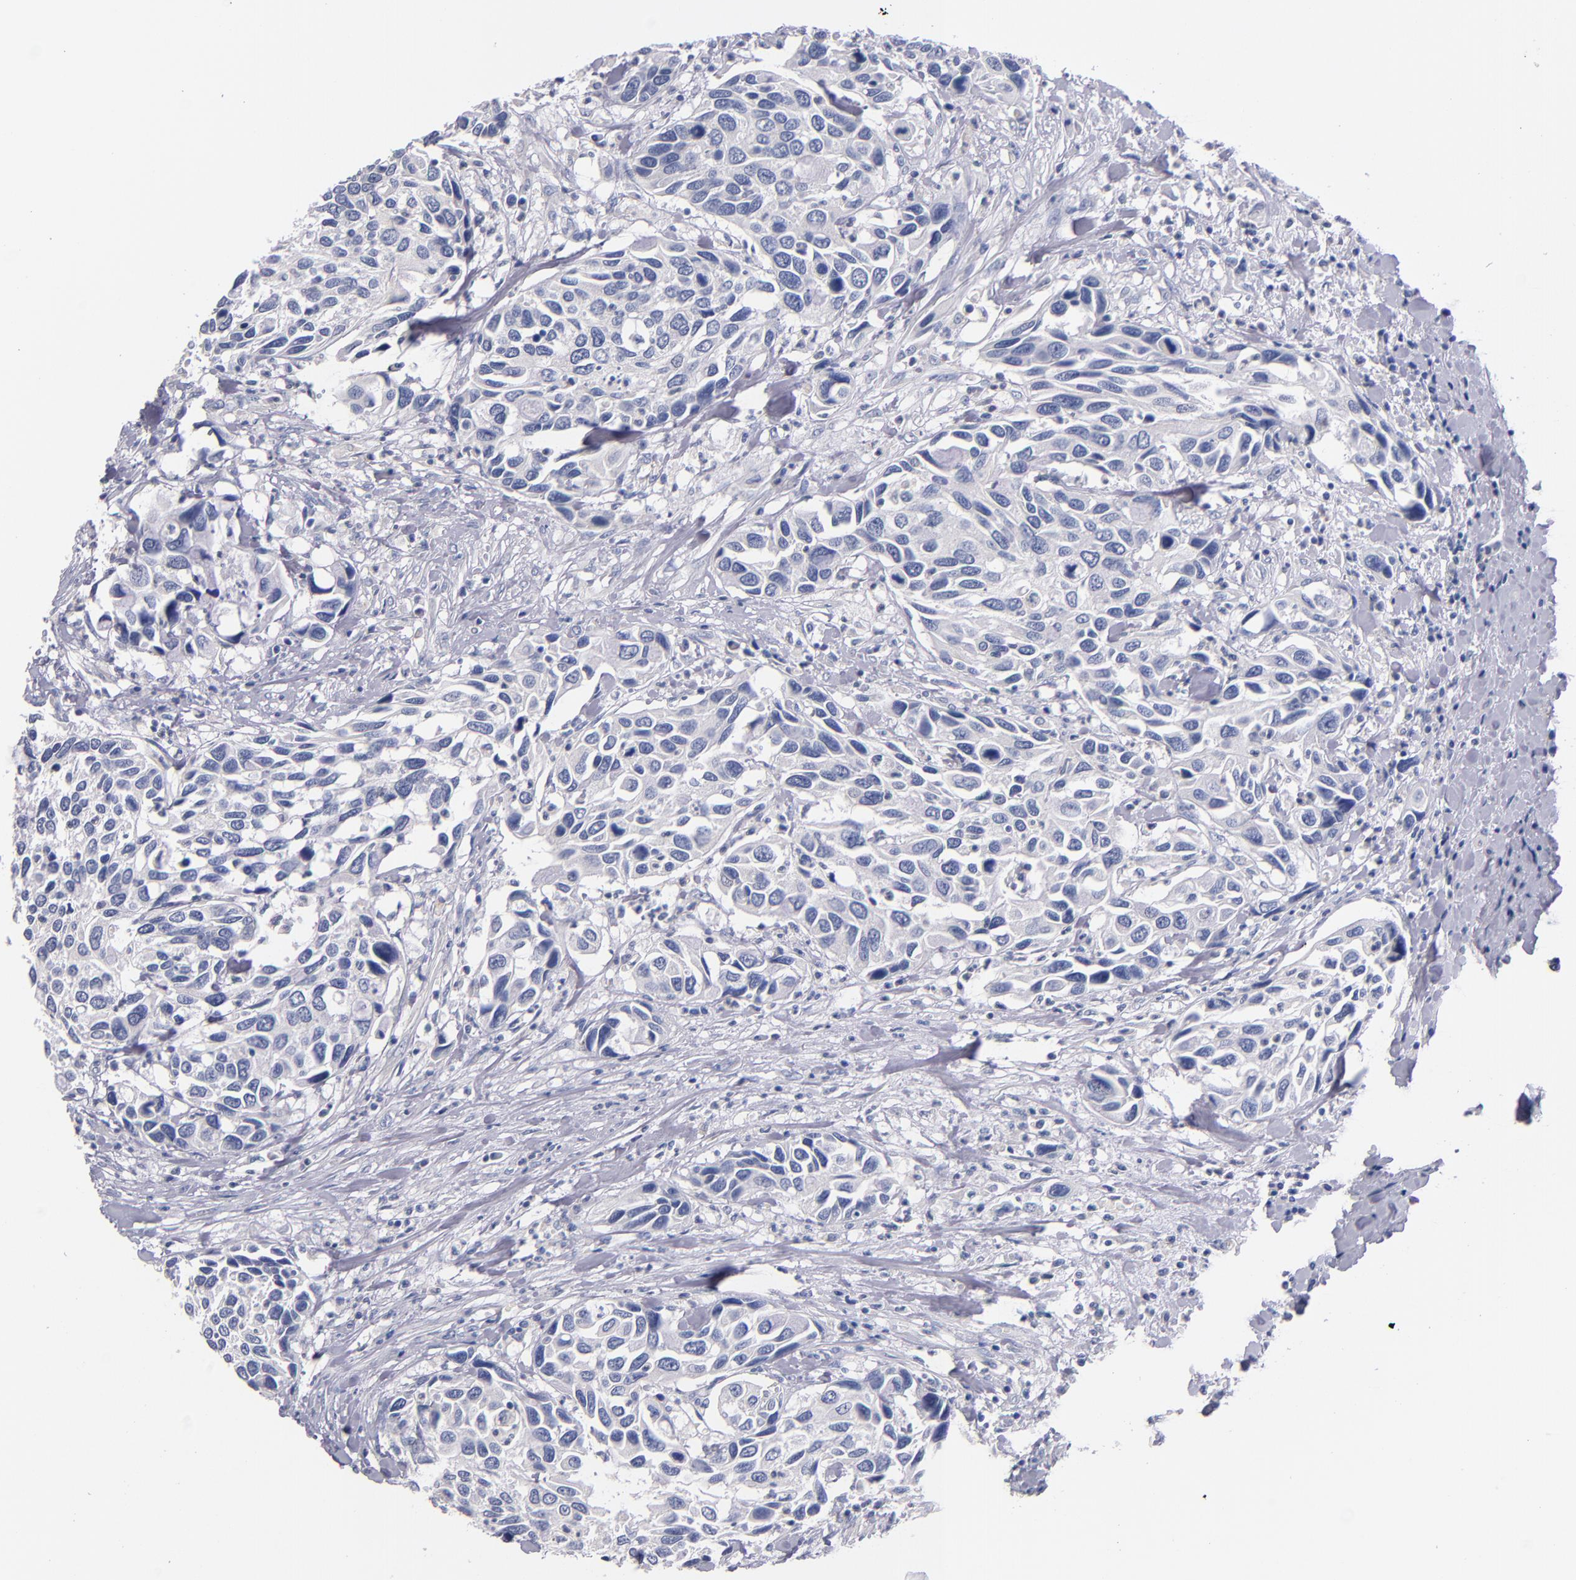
{"staining": {"intensity": "negative", "quantity": "none", "location": "none"}, "tissue": "urothelial cancer", "cell_type": "Tumor cells", "image_type": "cancer", "snomed": [{"axis": "morphology", "description": "Urothelial carcinoma, High grade"}, {"axis": "topography", "description": "Urinary bladder"}], "caption": "IHC histopathology image of human high-grade urothelial carcinoma stained for a protein (brown), which reveals no expression in tumor cells. (DAB immunohistochemistry visualized using brightfield microscopy, high magnification).", "gene": "CNTNAP2", "patient": {"sex": "male", "age": 66}}